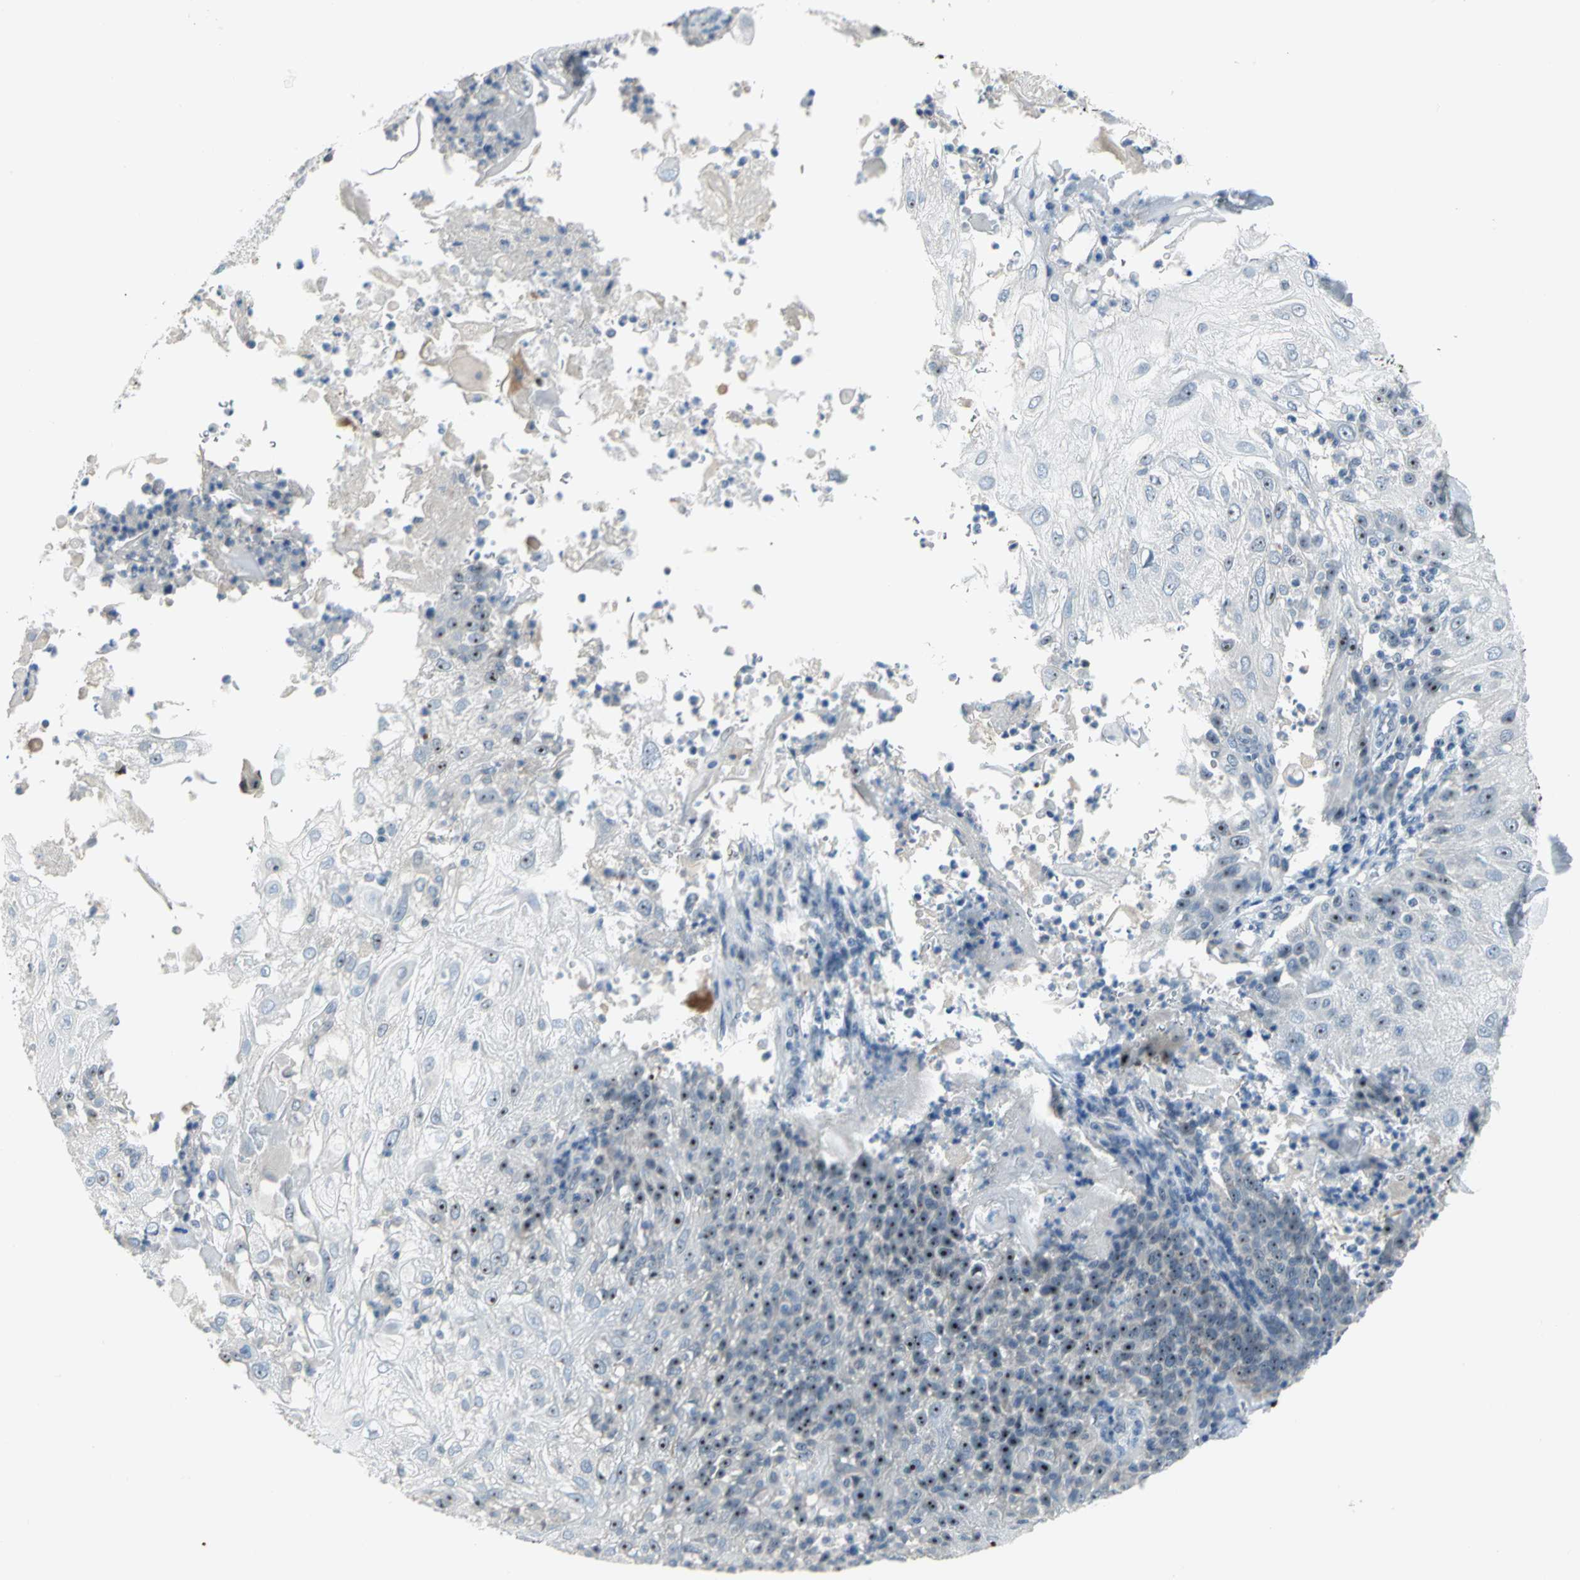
{"staining": {"intensity": "strong", "quantity": "25%-75%", "location": "nuclear"}, "tissue": "skin cancer", "cell_type": "Tumor cells", "image_type": "cancer", "snomed": [{"axis": "morphology", "description": "Normal tissue, NOS"}, {"axis": "morphology", "description": "Squamous cell carcinoma, NOS"}, {"axis": "topography", "description": "Skin"}], "caption": "Human skin squamous cell carcinoma stained with a protein marker reveals strong staining in tumor cells.", "gene": "MYBBP1A", "patient": {"sex": "female", "age": 83}}